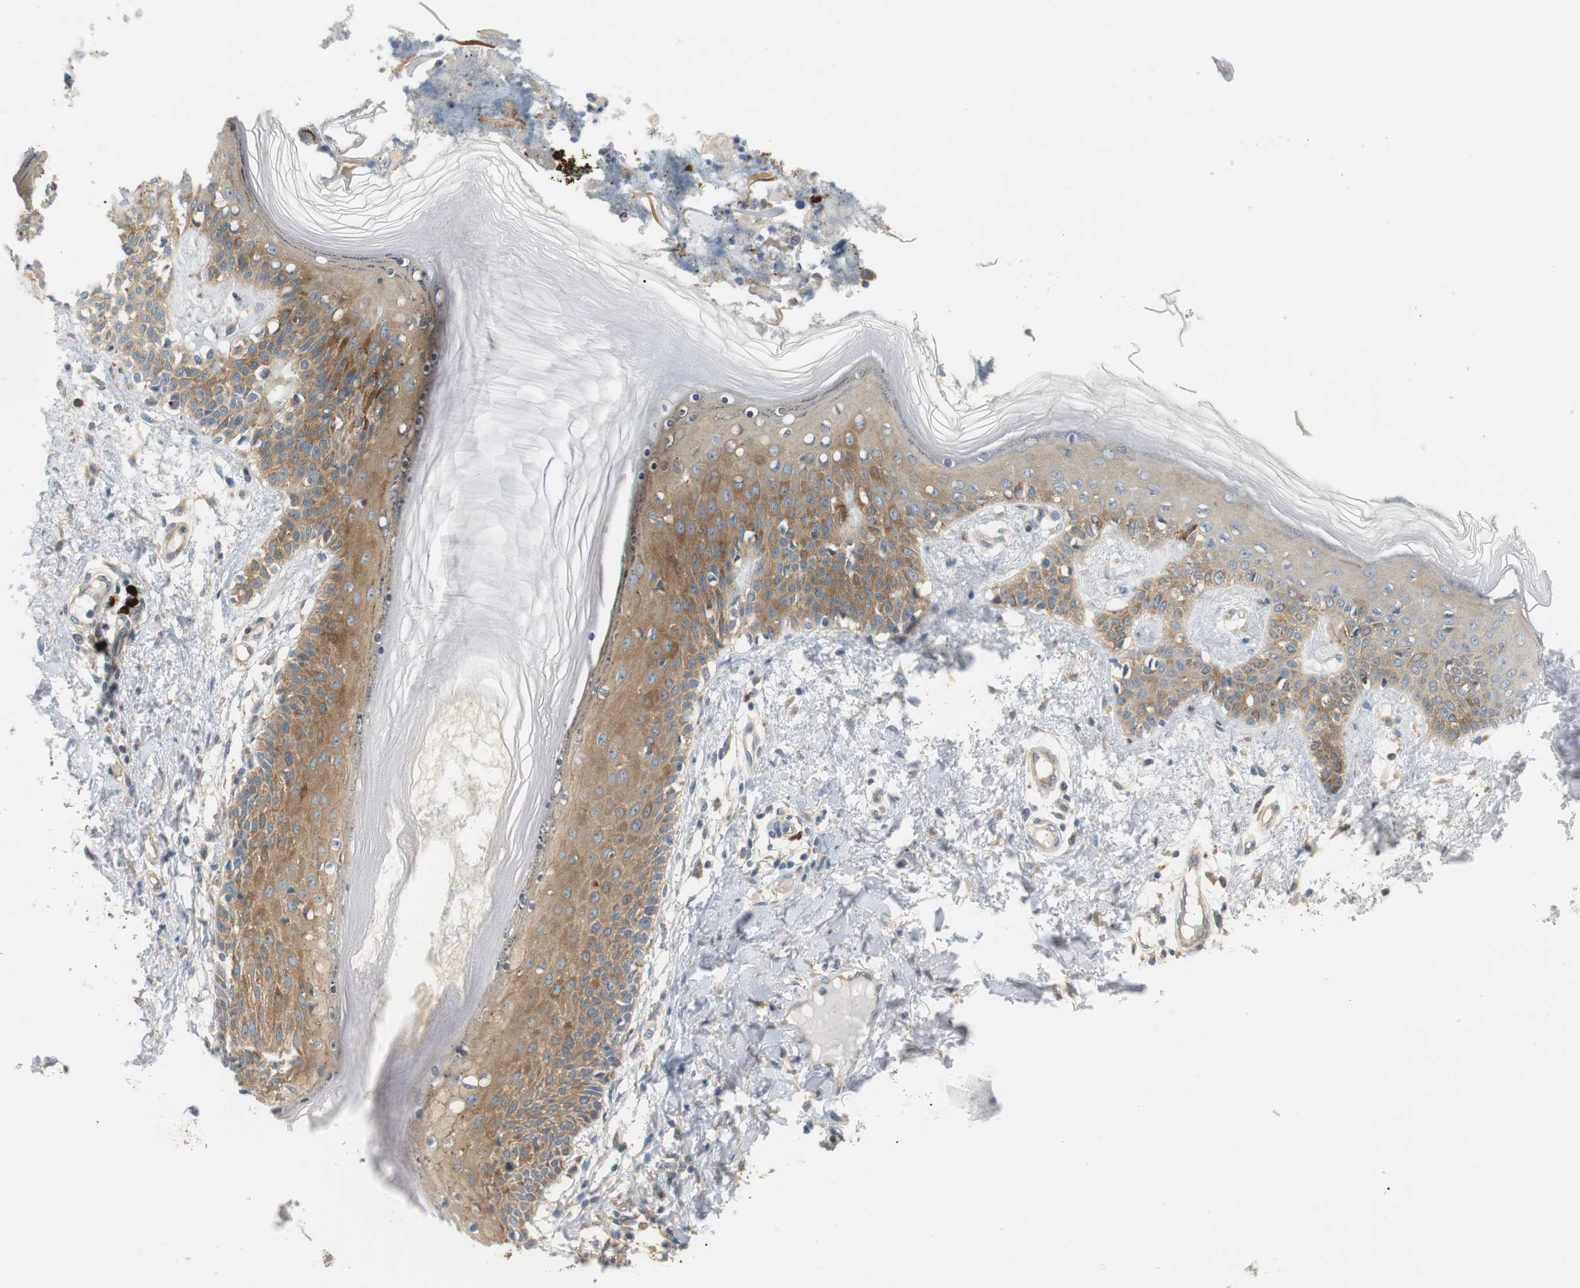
{"staining": {"intensity": "weak", "quantity": ">75%", "location": "cytoplasmic/membranous"}, "tissue": "skin", "cell_type": "Fibroblasts", "image_type": "normal", "snomed": [{"axis": "morphology", "description": "Normal tissue, NOS"}, {"axis": "topography", "description": "Skin"}], "caption": "The micrograph displays immunohistochemical staining of unremarkable skin. There is weak cytoplasmic/membranous positivity is present in approximately >75% of fibroblasts.", "gene": "TMEM200A", "patient": {"sex": "male", "age": 53}}